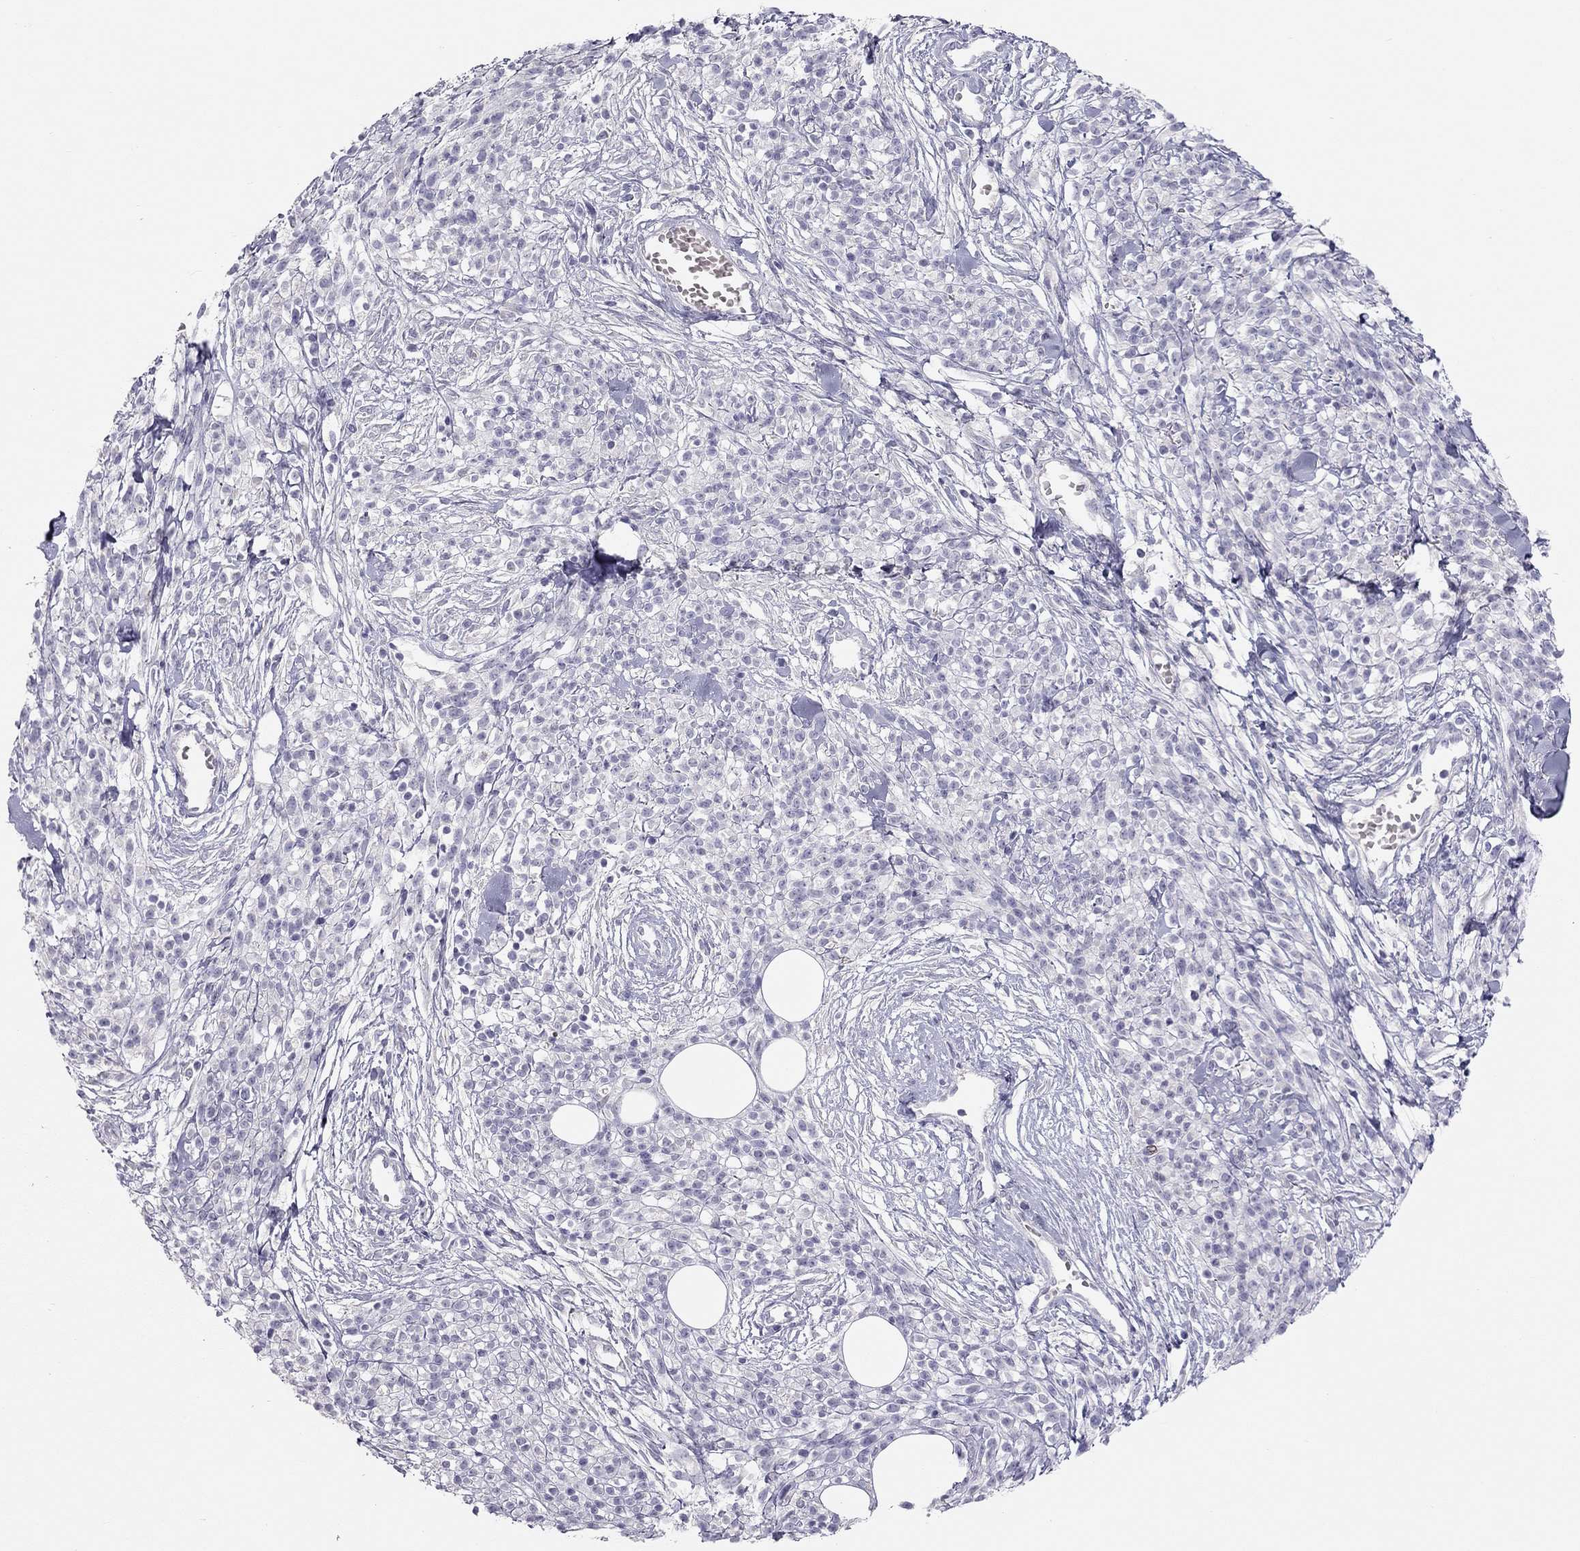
{"staining": {"intensity": "negative", "quantity": "none", "location": "none"}, "tissue": "melanoma", "cell_type": "Tumor cells", "image_type": "cancer", "snomed": [{"axis": "morphology", "description": "Malignant melanoma, NOS"}, {"axis": "topography", "description": "Skin"}, {"axis": "topography", "description": "Skin of trunk"}], "caption": "This micrograph is of melanoma stained with IHC to label a protein in brown with the nuclei are counter-stained blue. There is no staining in tumor cells. (DAB IHC visualized using brightfield microscopy, high magnification).", "gene": "SPATA12", "patient": {"sex": "male", "age": 74}}